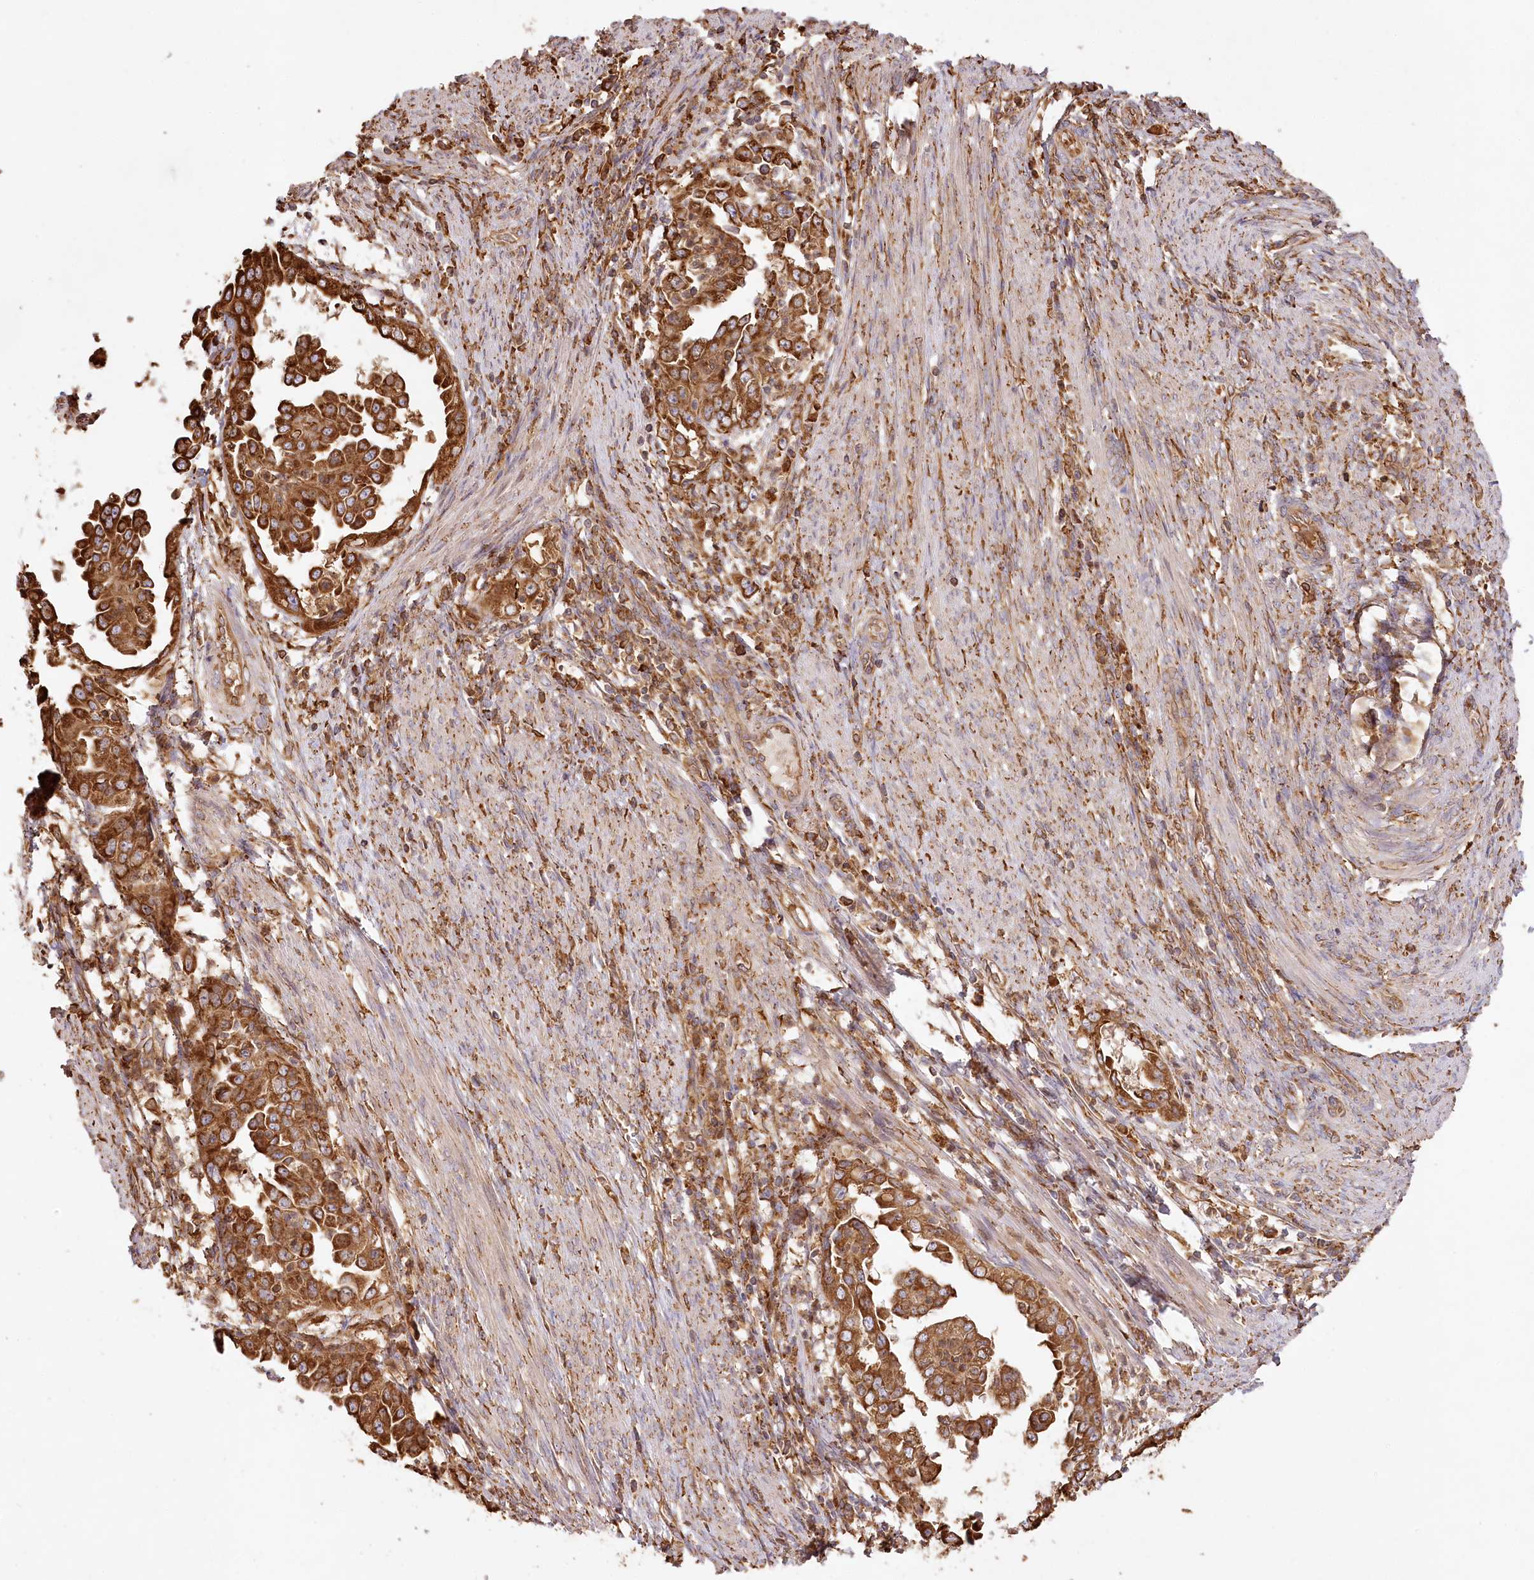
{"staining": {"intensity": "strong", "quantity": ">75%", "location": "cytoplasmic/membranous"}, "tissue": "endometrial cancer", "cell_type": "Tumor cells", "image_type": "cancer", "snomed": [{"axis": "morphology", "description": "Adenocarcinoma, NOS"}, {"axis": "topography", "description": "Endometrium"}], "caption": "Endometrial cancer stained with IHC reveals strong cytoplasmic/membranous staining in about >75% of tumor cells. (DAB (3,3'-diaminobenzidine) IHC, brown staining for protein, blue staining for nuclei).", "gene": "ACAP2", "patient": {"sex": "female", "age": 85}}